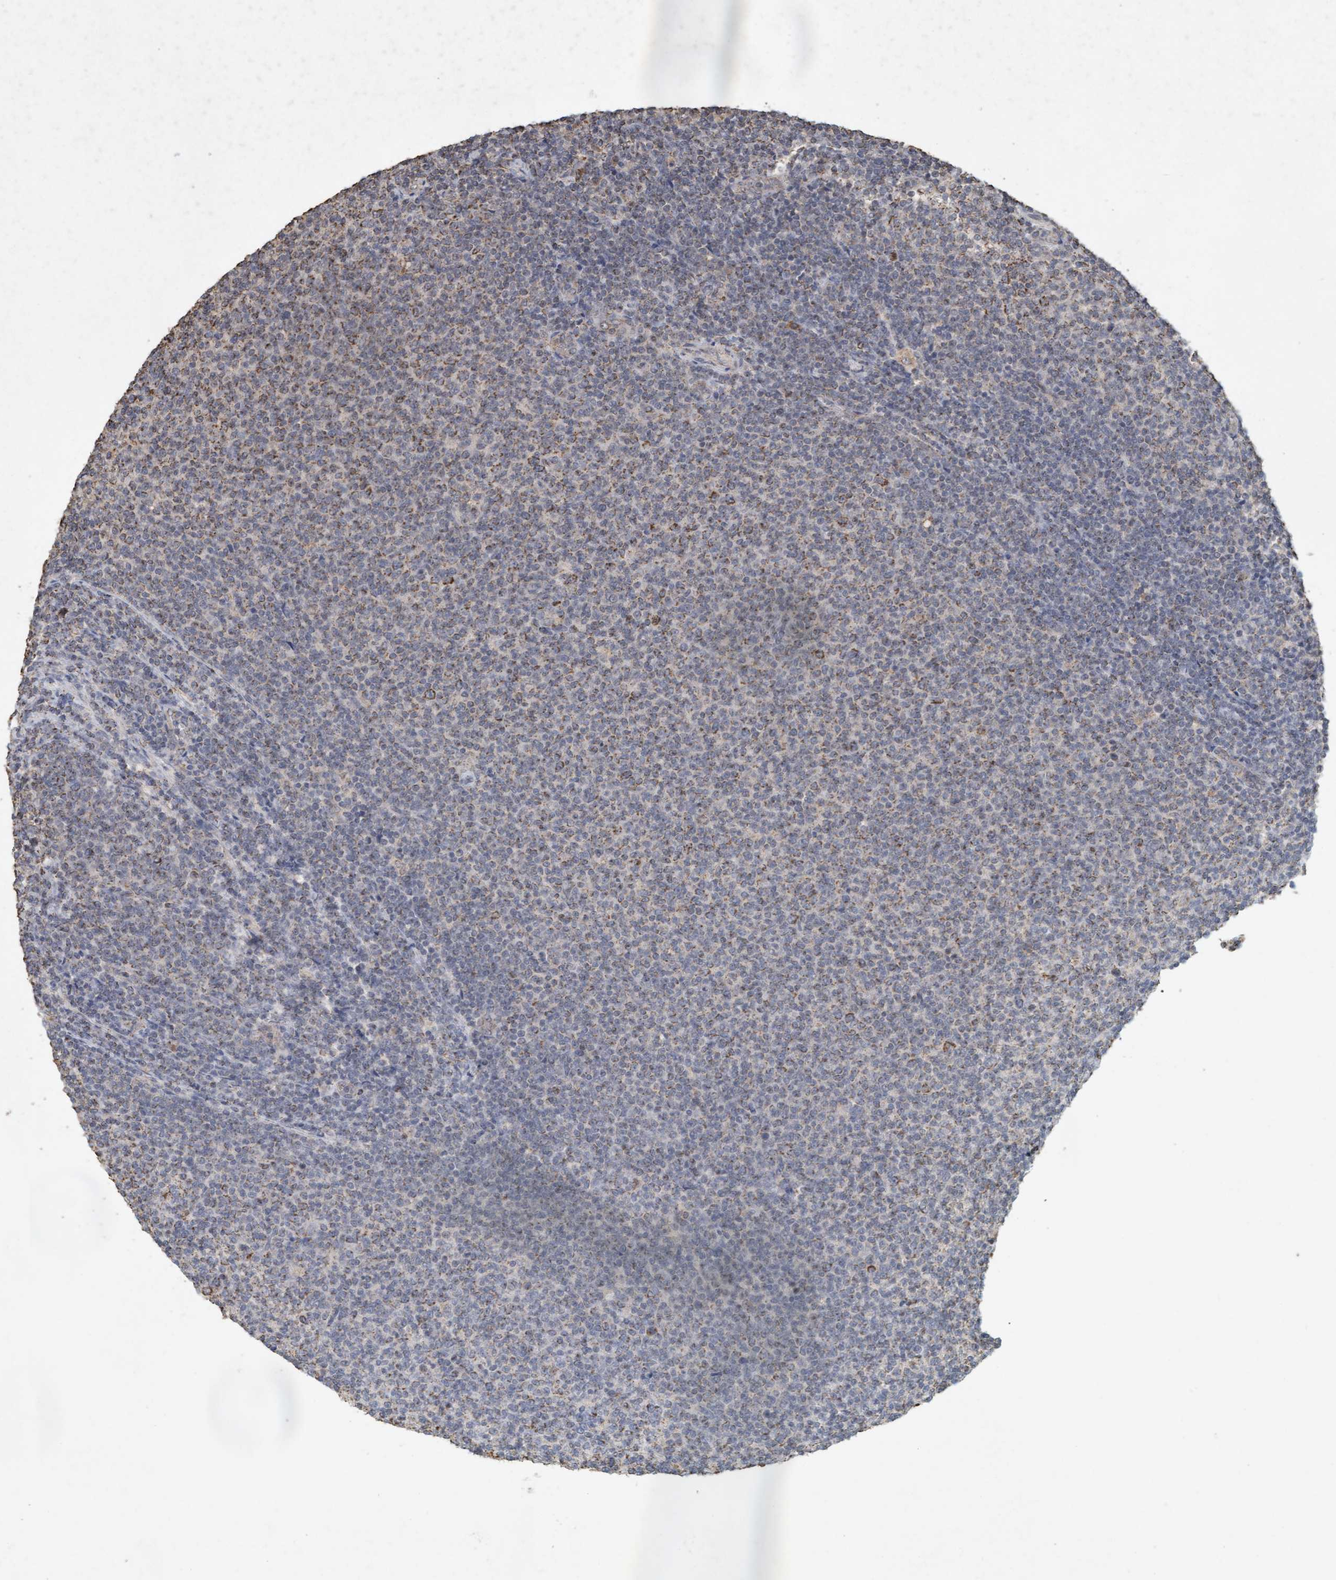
{"staining": {"intensity": "moderate", "quantity": "25%-75%", "location": "cytoplasmic/membranous"}, "tissue": "lymphoma", "cell_type": "Tumor cells", "image_type": "cancer", "snomed": [{"axis": "morphology", "description": "Malignant lymphoma, non-Hodgkin's type, Low grade"}, {"axis": "topography", "description": "Lymph node"}], "caption": "A histopathology image of human lymphoma stained for a protein demonstrates moderate cytoplasmic/membranous brown staining in tumor cells. (IHC, brightfield microscopy, high magnification).", "gene": "VSIG8", "patient": {"sex": "male", "age": 66}}